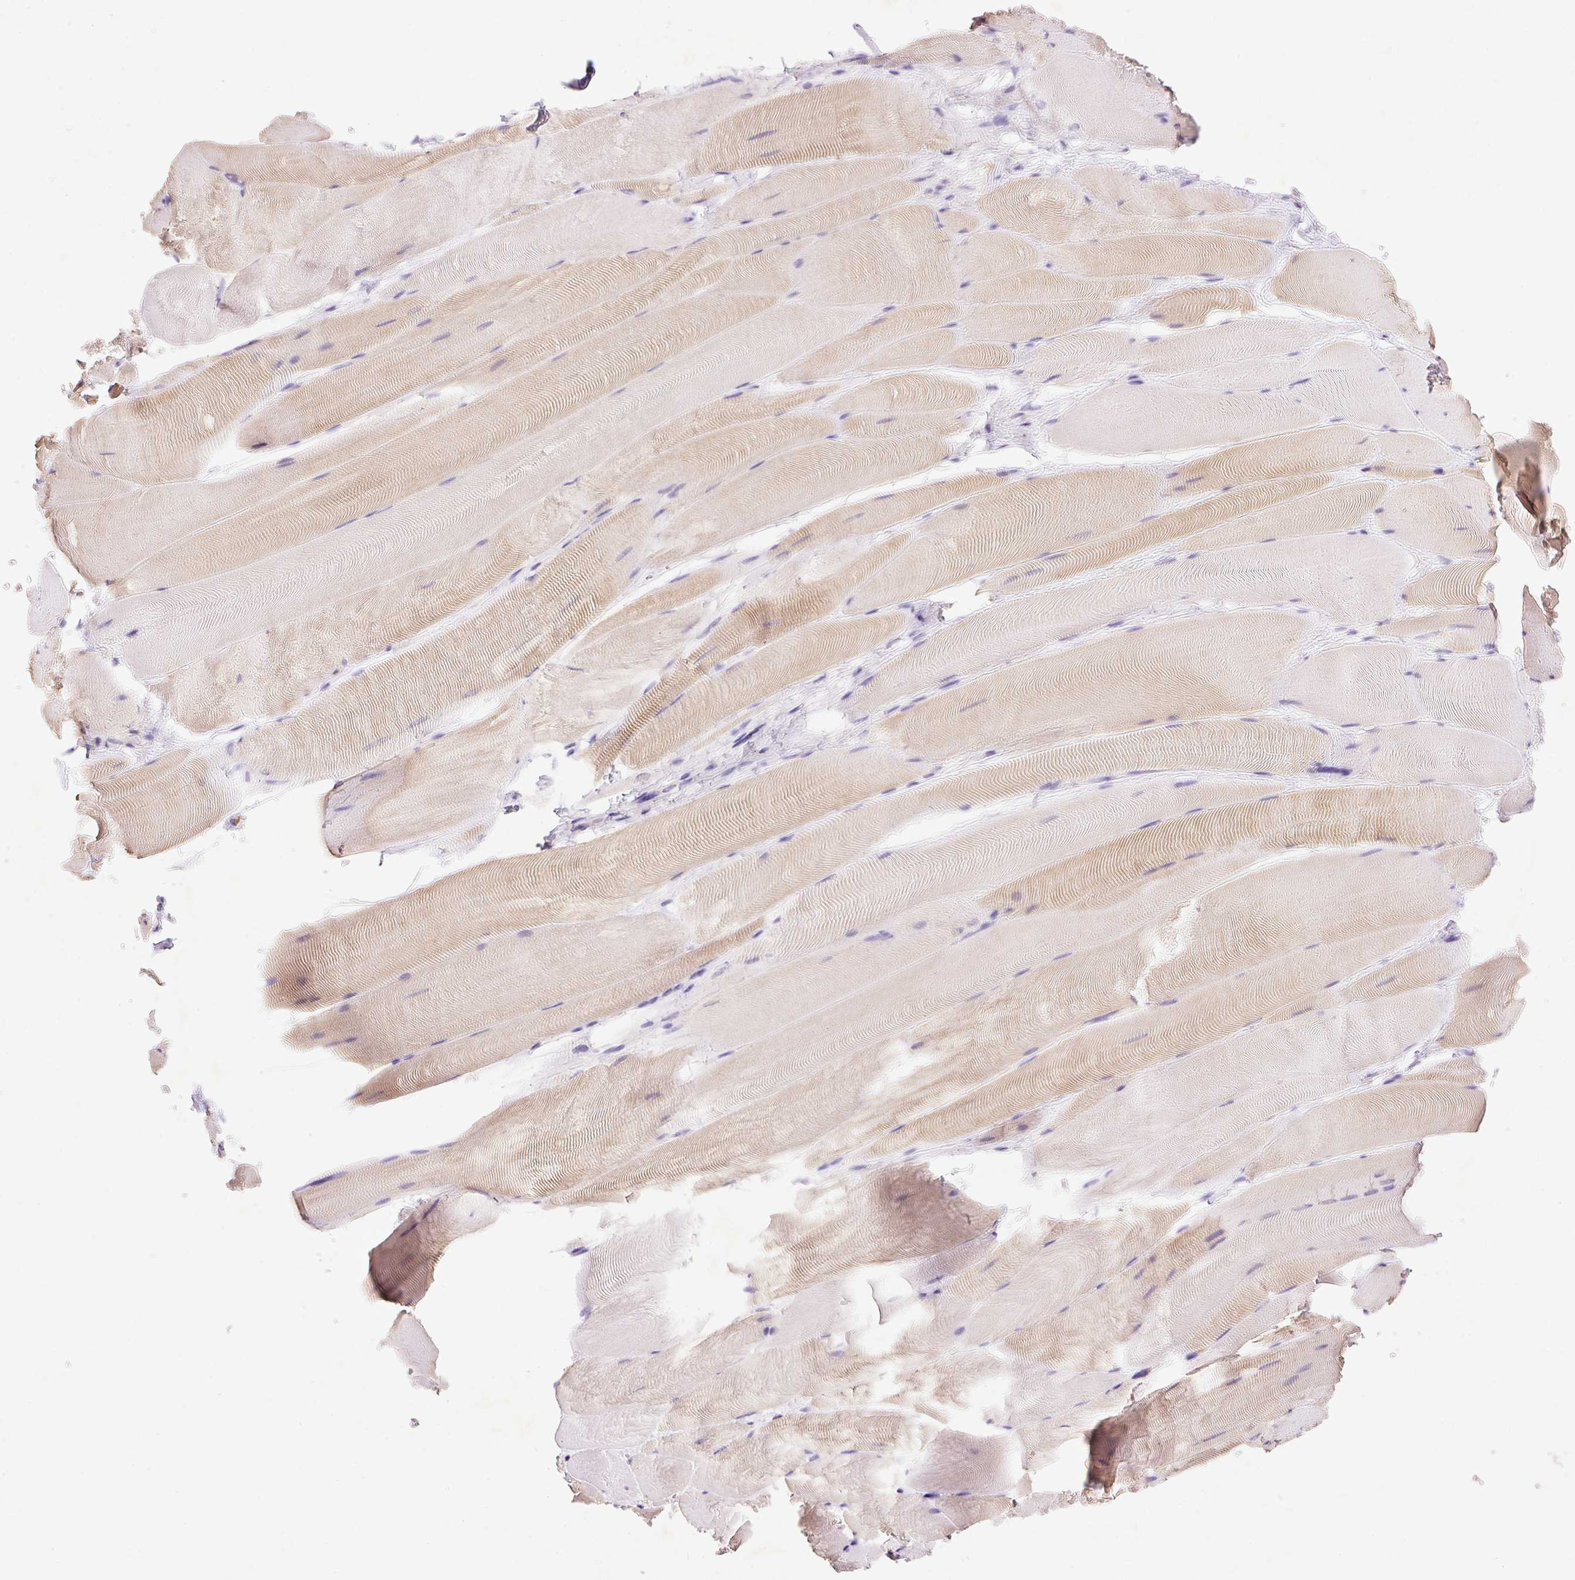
{"staining": {"intensity": "weak", "quantity": "25%-75%", "location": "cytoplasmic/membranous"}, "tissue": "skeletal muscle", "cell_type": "Myocytes", "image_type": "normal", "snomed": [{"axis": "morphology", "description": "Normal tissue, NOS"}, {"axis": "topography", "description": "Skeletal muscle"}], "caption": "The image displays a brown stain indicating the presence of a protein in the cytoplasmic/membranous of myocytes in skeletal muscle.", "gene": "IMMT", "patient": {"sex": "female", "age": 64}}